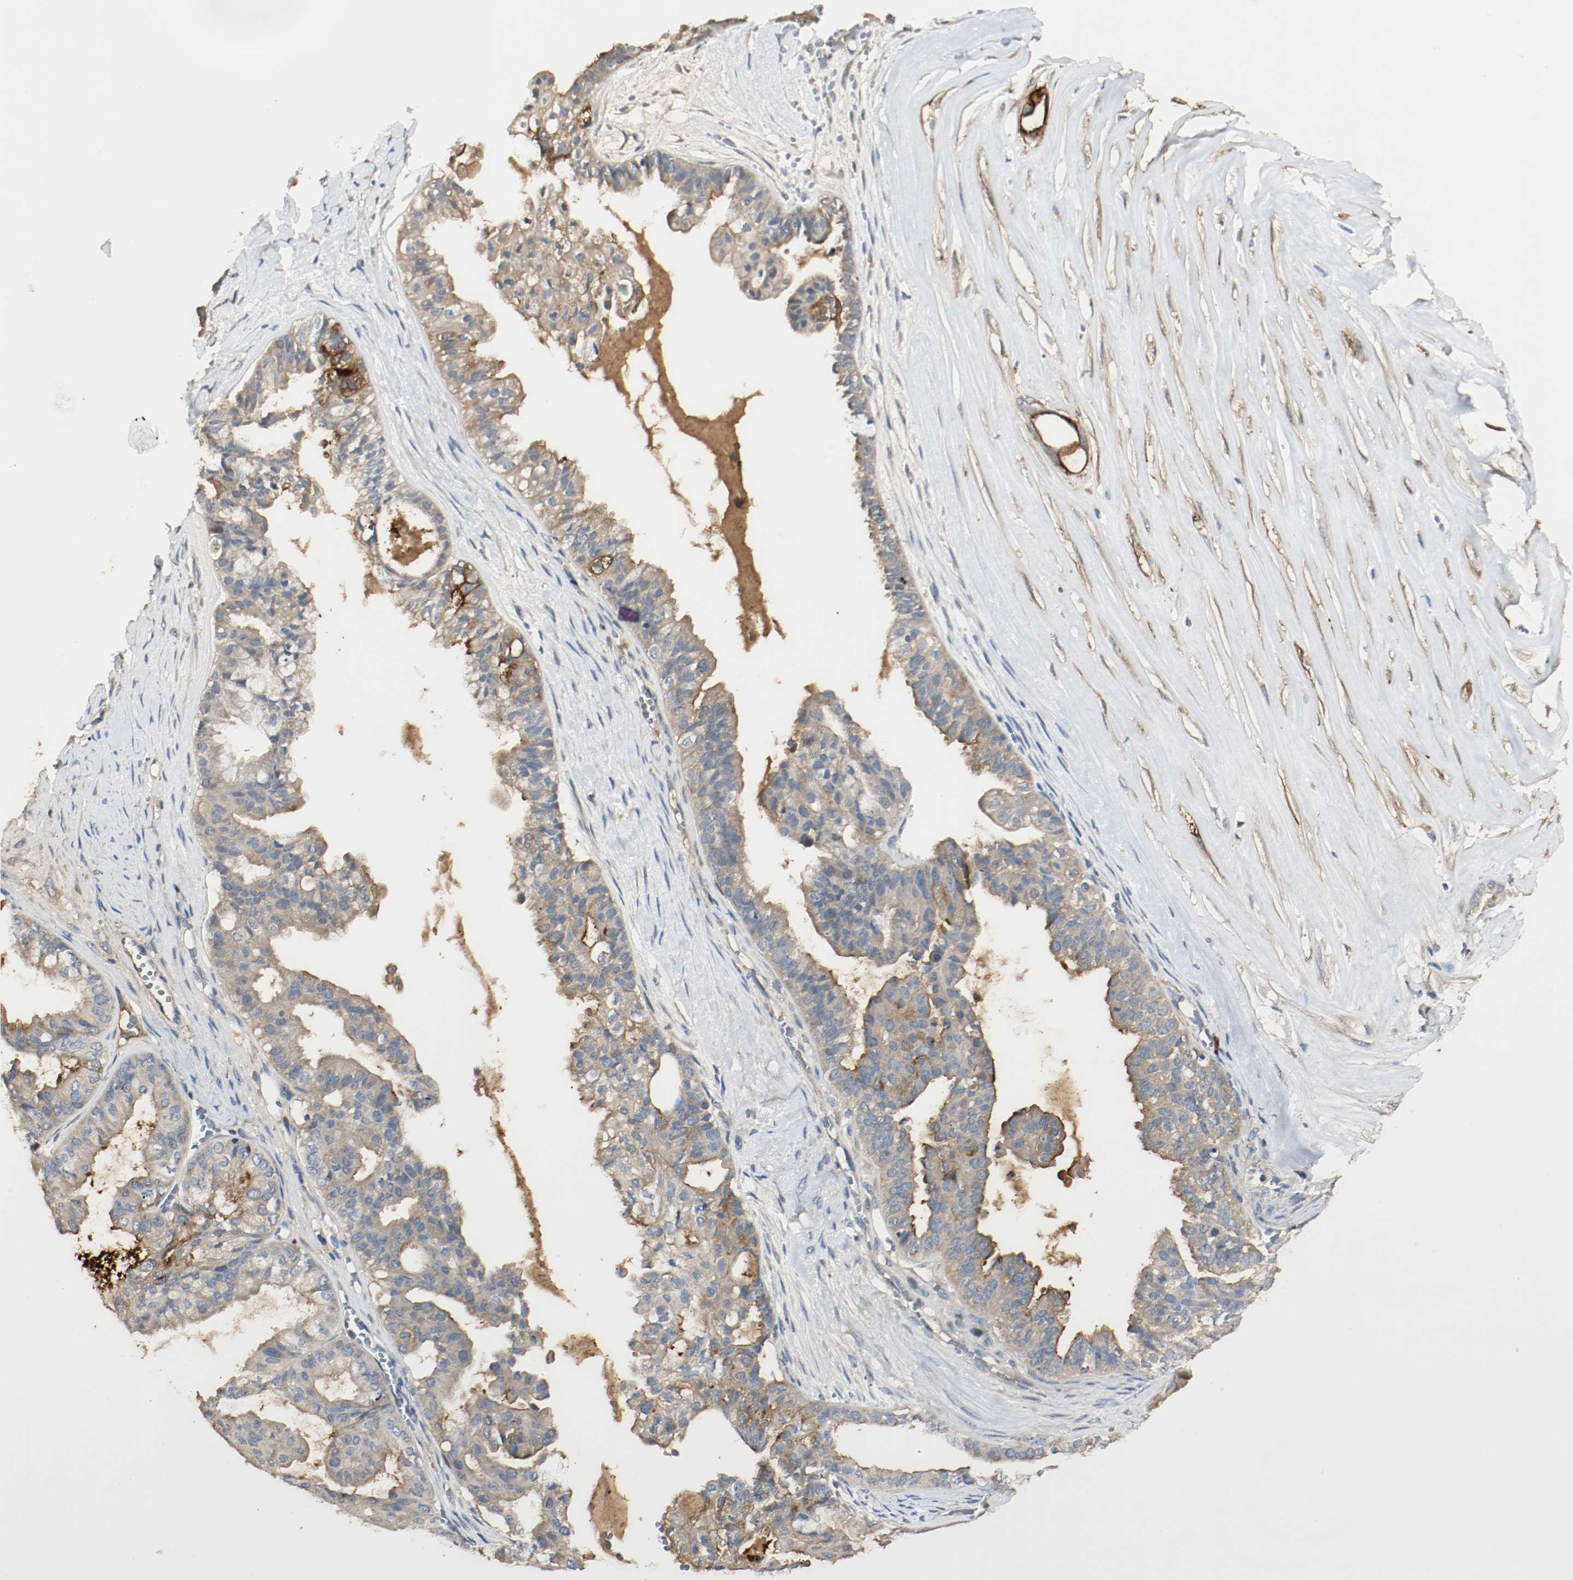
{"staining": {"intensity": "negative", "quantity": "none", "location": "none"}, "tissue": "ovarian cancer", "cell_type": "Tumor cells", "image_type": "cancer", "snomed": [{"axis": "morphology", "description": "Carcinoma, NOS"}, {"axis": "morphology", "description": "Carcinoma, endometroid"}, {"axis": "topography", "description": "Ovary"}], "caption": "An immunohistochemistry histopathology image of ovarian cancer is shown. There is no staining in tumor cells of ovarian cancer.", "gene": "MELTF", "patient": {"sex": "female", "age": 50}}